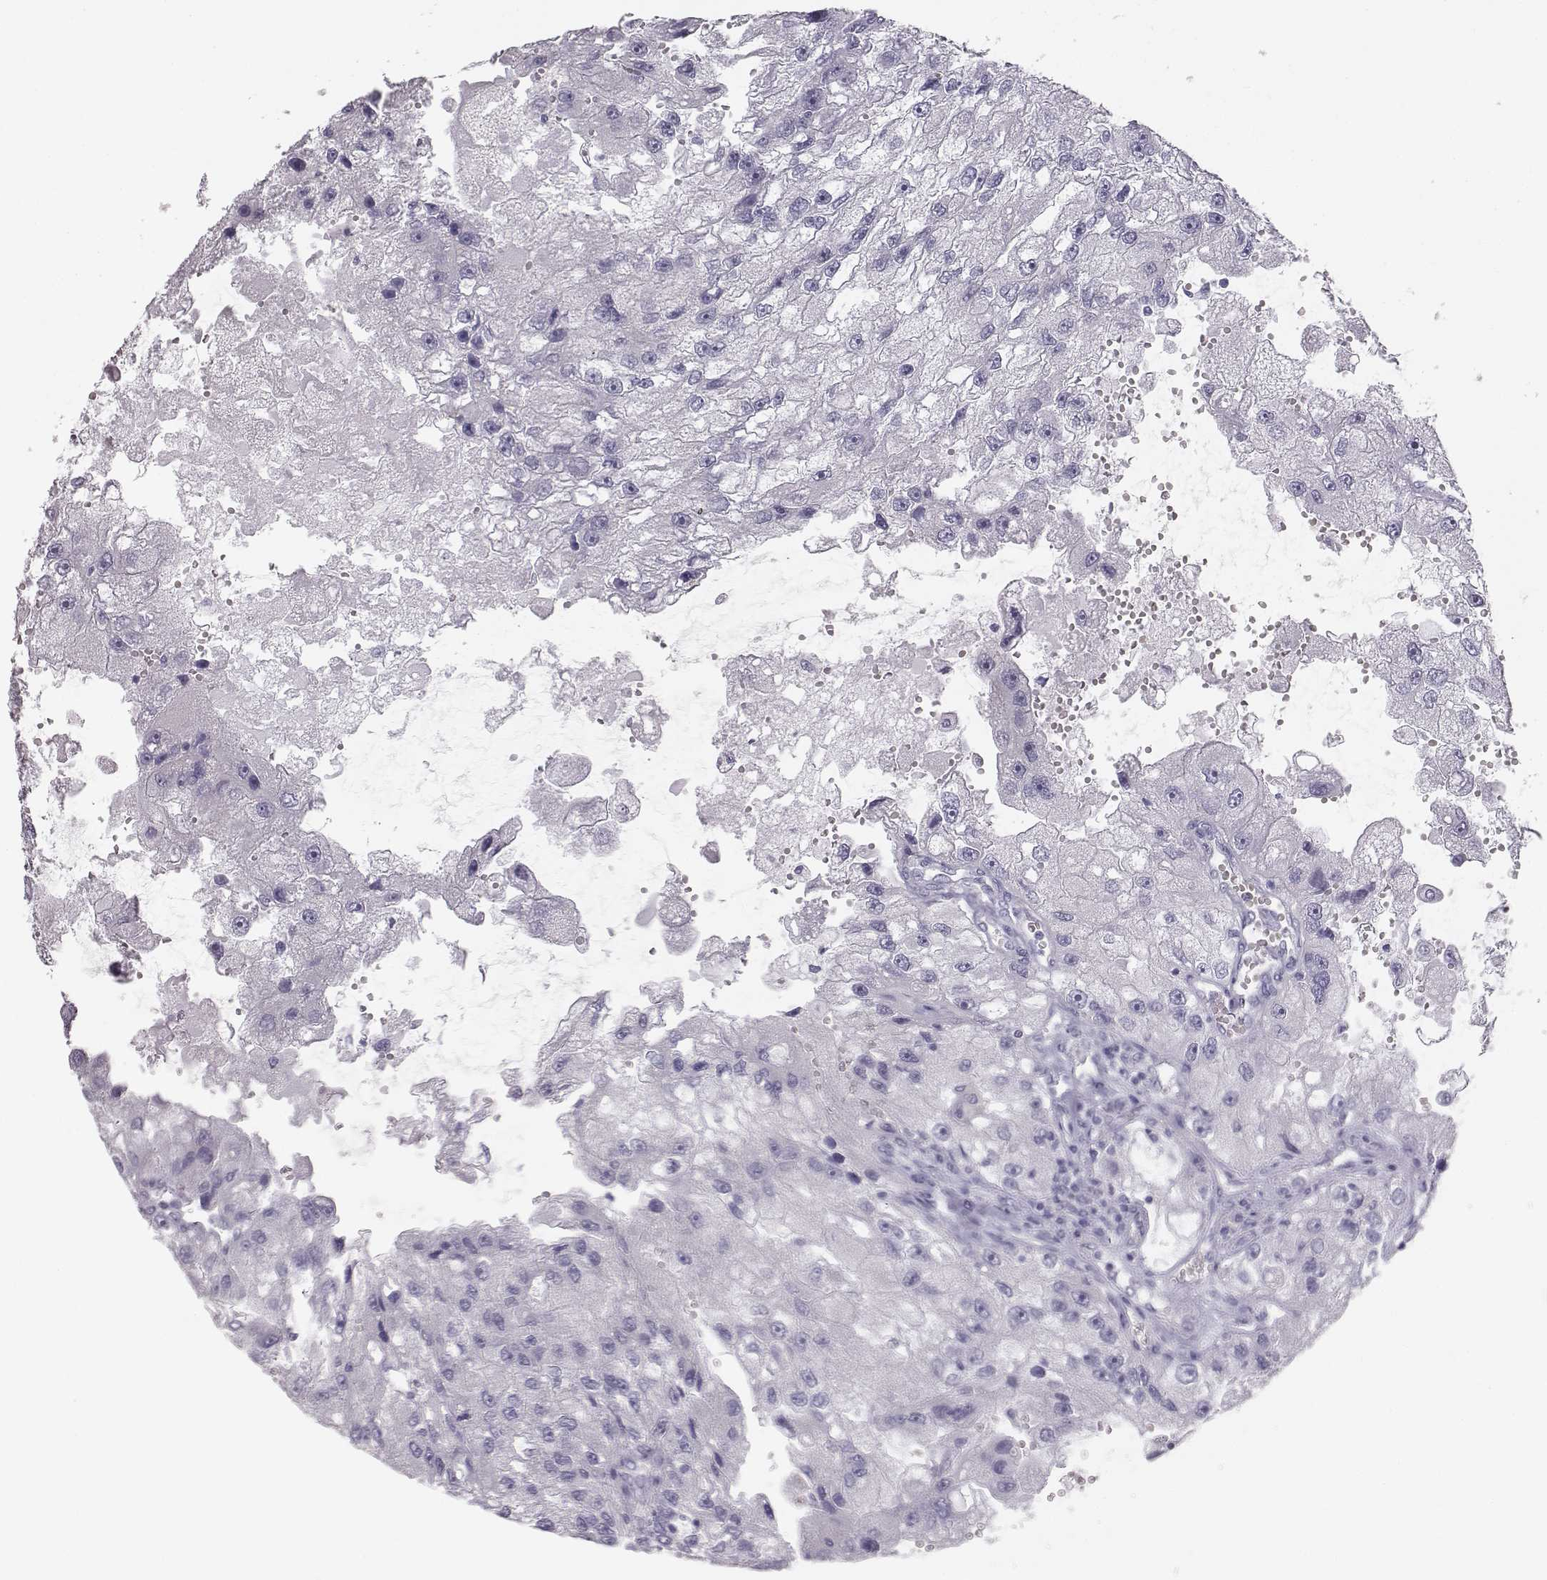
{"staining": {"intensity": "negative", "quantity": "none", "location": "none"}, "tissue": "renal cancer", "cell_type": "Tumor cells", "image_type": "cancer", "snomed": [{"axis": "morphology", "description": "Adenocarcinoma, NOS"}, {"axis": "topography", "description": "Kidney"}], "caption": "Tumor cells show no significant positivity in adenocarcinoma (renal). (DAB immunohistochemistry, high magnification).", "gene": "MYCBPAP", "patient": {"sex": "male", "age": 63}}